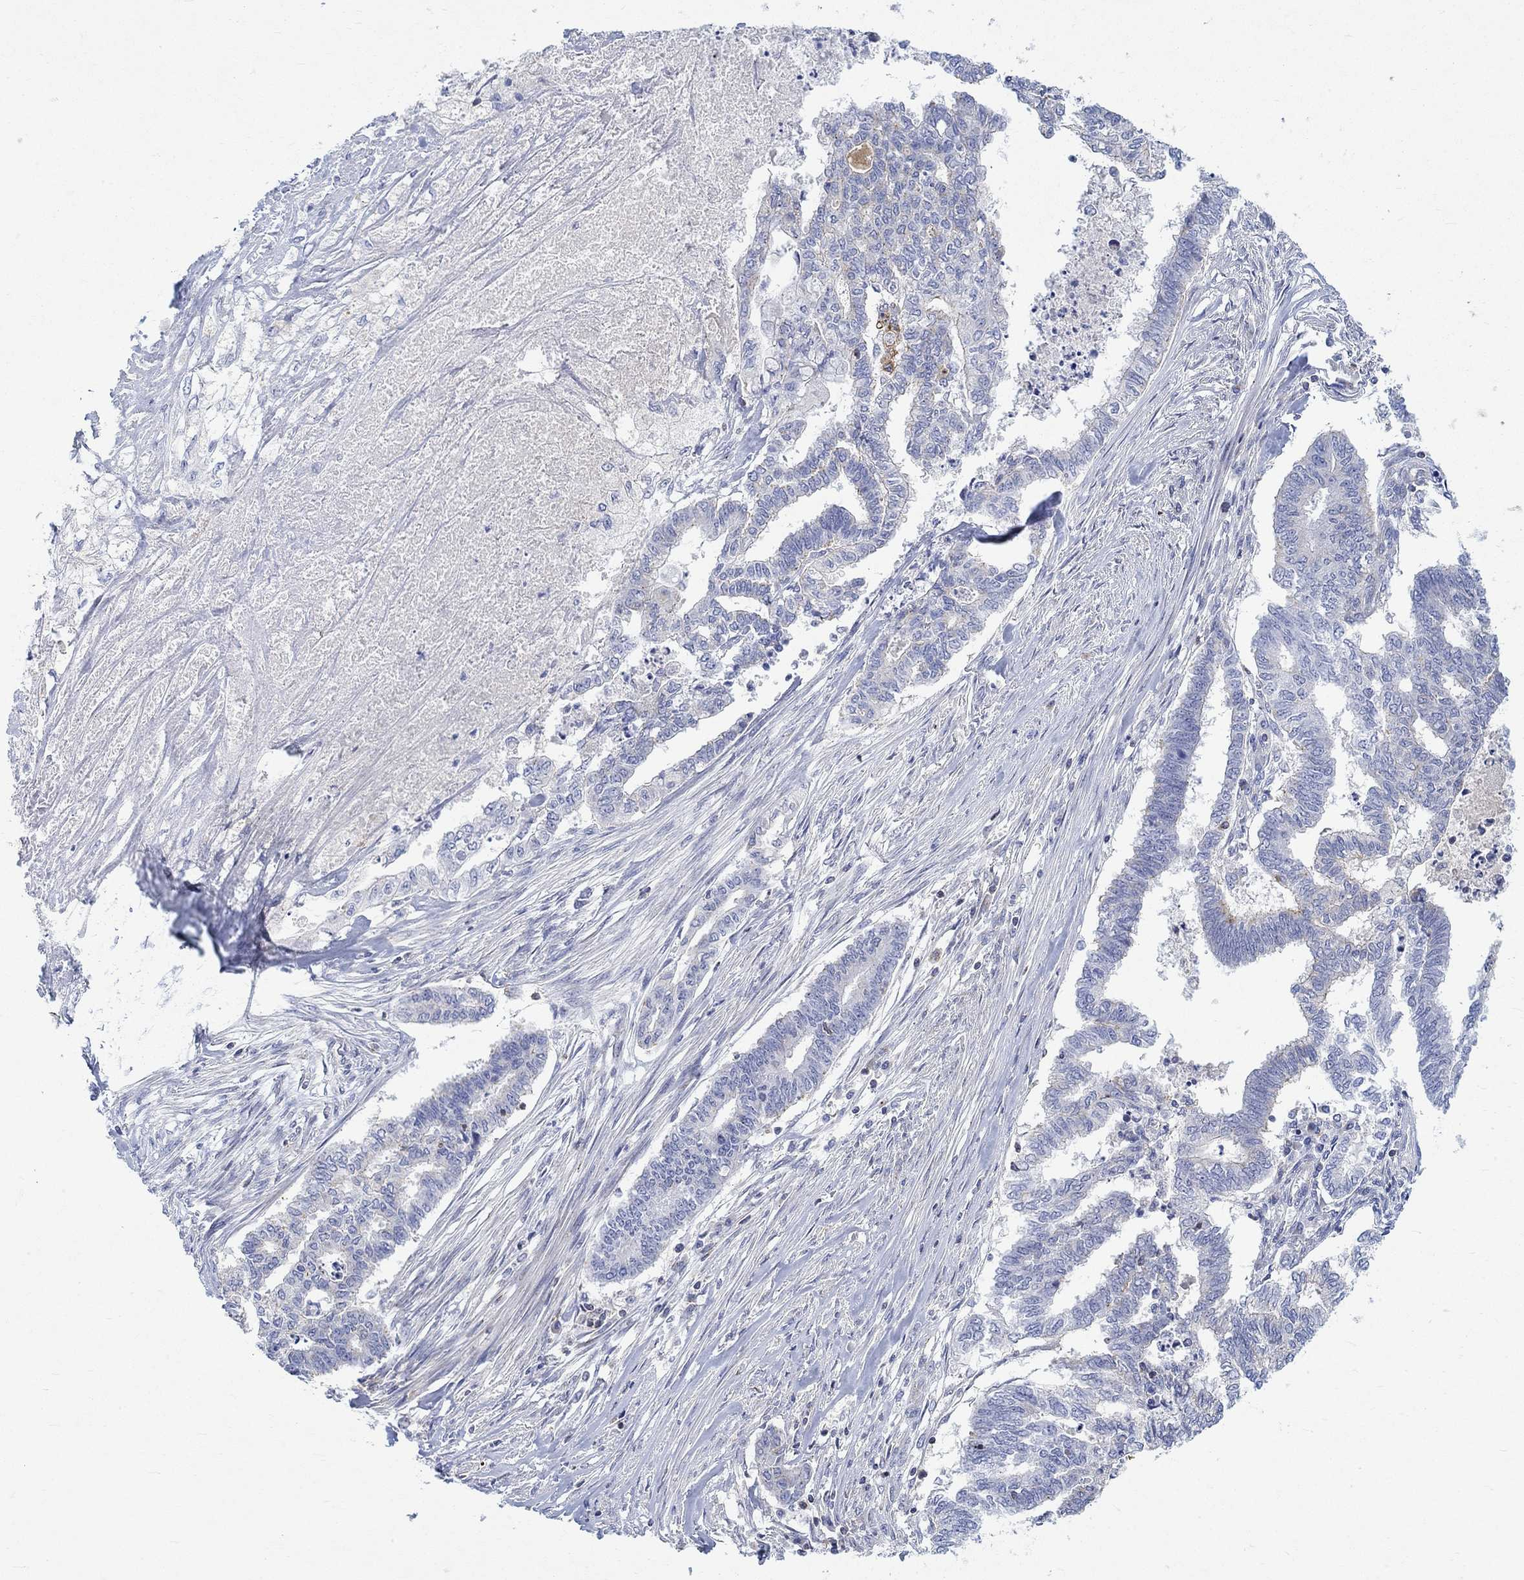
{"staining": {"intensity": "negative", "quantity": "none", "location": "none"}, "tissue": "endometrial cancer", "cell_type": "Tumor cells", "image_type": "cancer", "snomed": [{"axis": "morphology", "description": "Adenocarcinoma, NOS"}, {"axis": "topography", "description": "Endometrium"}], "caption": "Immunohistochemical staining of human adenocarcinoma (endometrial) reveals no significant staining in tumor cells. (DAB immunohistochemistry with hematoxylin counter stain).", "gene": "NAV3", "patient": {"sex": "female", "age": 79}}